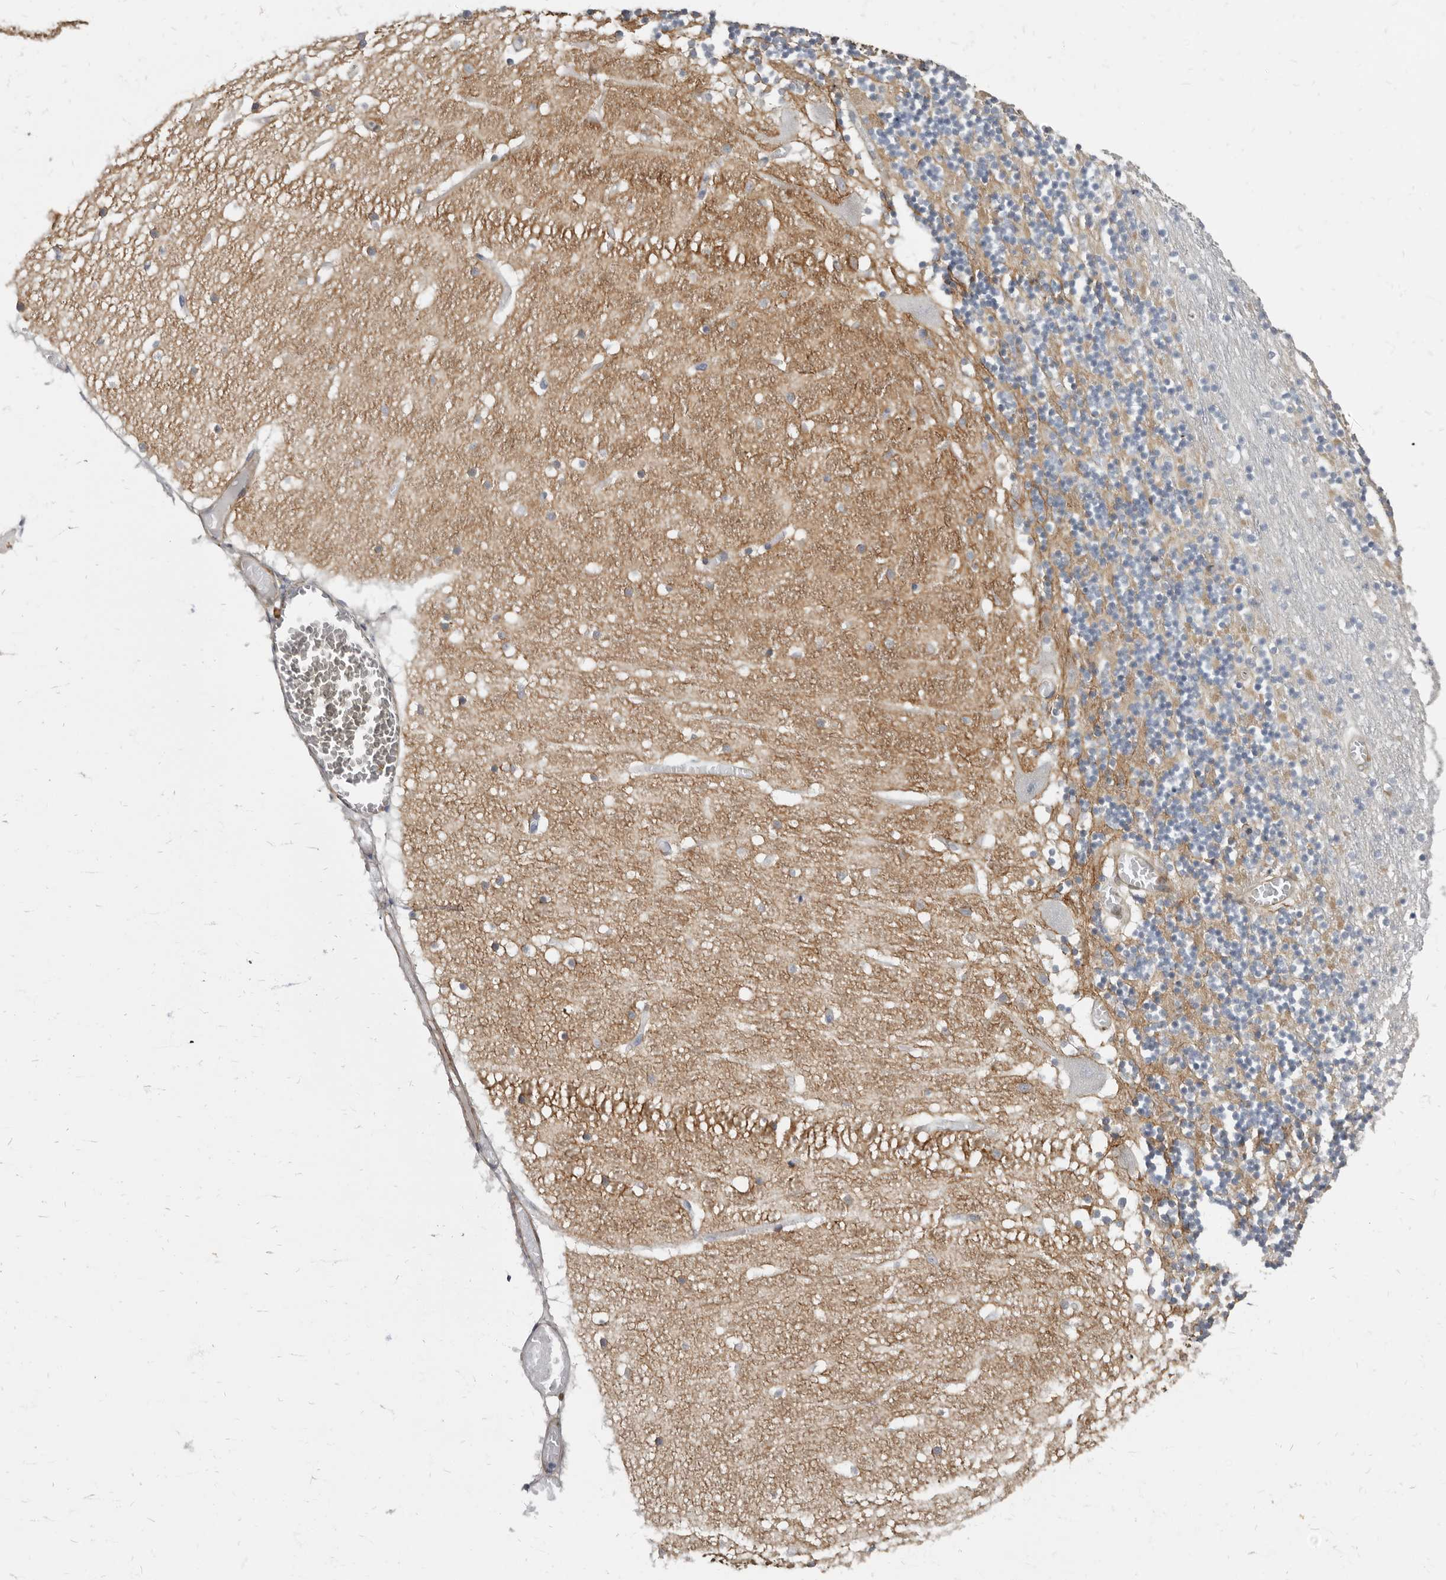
{"staining": {"intensity": "negative", "quantity": "none", "location": "none"}, "tissue": "cerebellum", "cell_type": "Cells in granular layer", "image_type": "normal", "snomed": [{"axis": "morphology", "description": "Normal tissue, NOS"}, {"axis": "topography", "description": "Cerebellum"}], "caption": "Immunohistochemical staining of unremarkable cerebellum displays no significant expression in cells in granular layer.", "gene": "MRGPRF", "patient": {"sex": "female", "age": 28}}